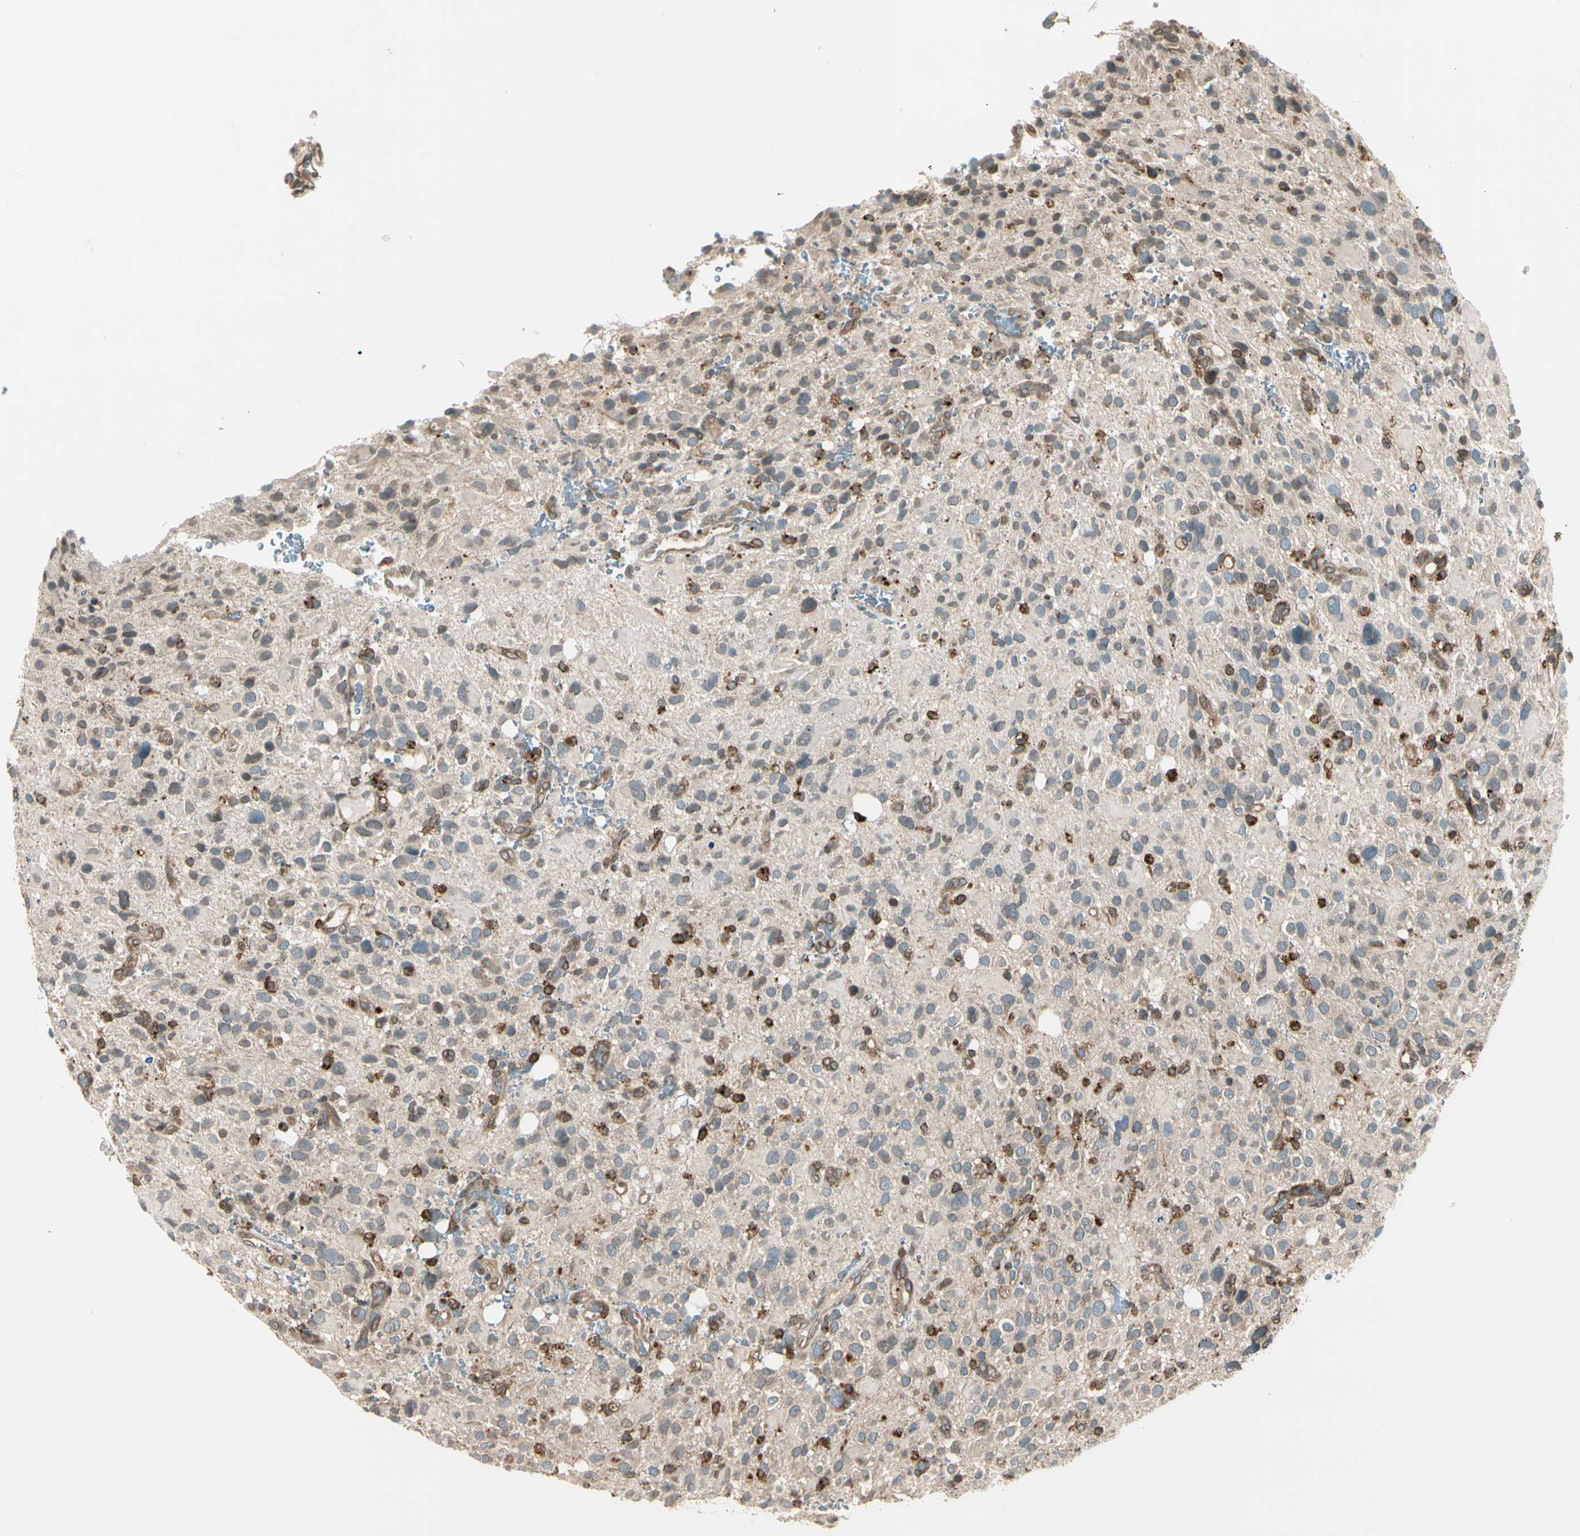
{"staining": {"intensity": "strong", "quantity": "<25%", "location": "cytoplasmic/membranous,nuclear"}, "tissue": "glioma", "cell_type": "Tumor cells", "image_type": "cancer", "snomed": [{"axis": "morphology", "description": "Glioma, malignant, High grade"}, {"axis": "topography", "description": "Brain"}], "caption": "Tumor cells exhibit strong cytoplasmic/membranous and nuclear positivity in about <25% of cells in malignant glioma (high-grade).", "gene": "TRIO", "patient": {"sex": "male", "age": 48}}